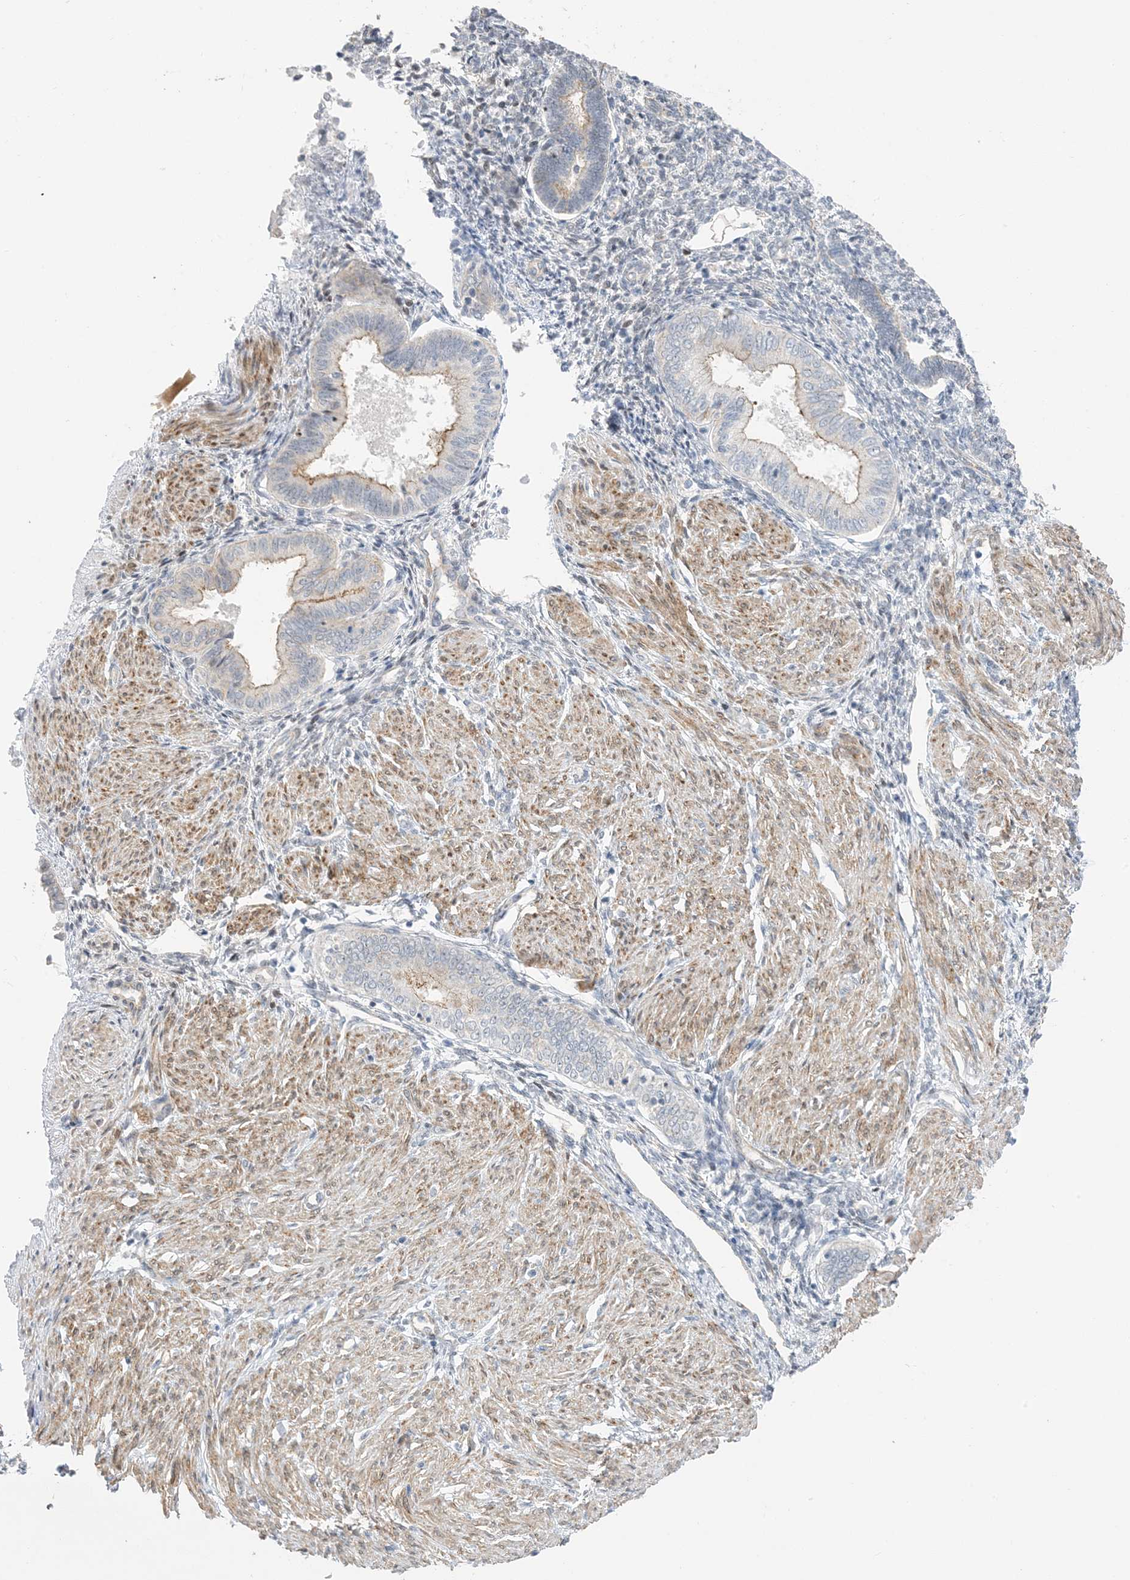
{"staining": {"intensity": "negative", "quantity": "none", "location": "none"}, "tissue": "endometrium", "cell_type": "Cells in endometrial stroma", "image_type": "normal", "snomed": [{"axis": "morphology", "description": "Normal tissue, NOS"}, {"axis": "topography", "description": "Endometrium"}], "caption": "DAB (3,3'-diaminobenzidine) immunohistochemical staining of normal endometrium exhibits no significant positivity in cells in endometrial stroma. (Immunohistochemistry, brightfield microscopy, high magnification).", "gene": "IL36B", "patient": {"sex": "female", "age": 53}}